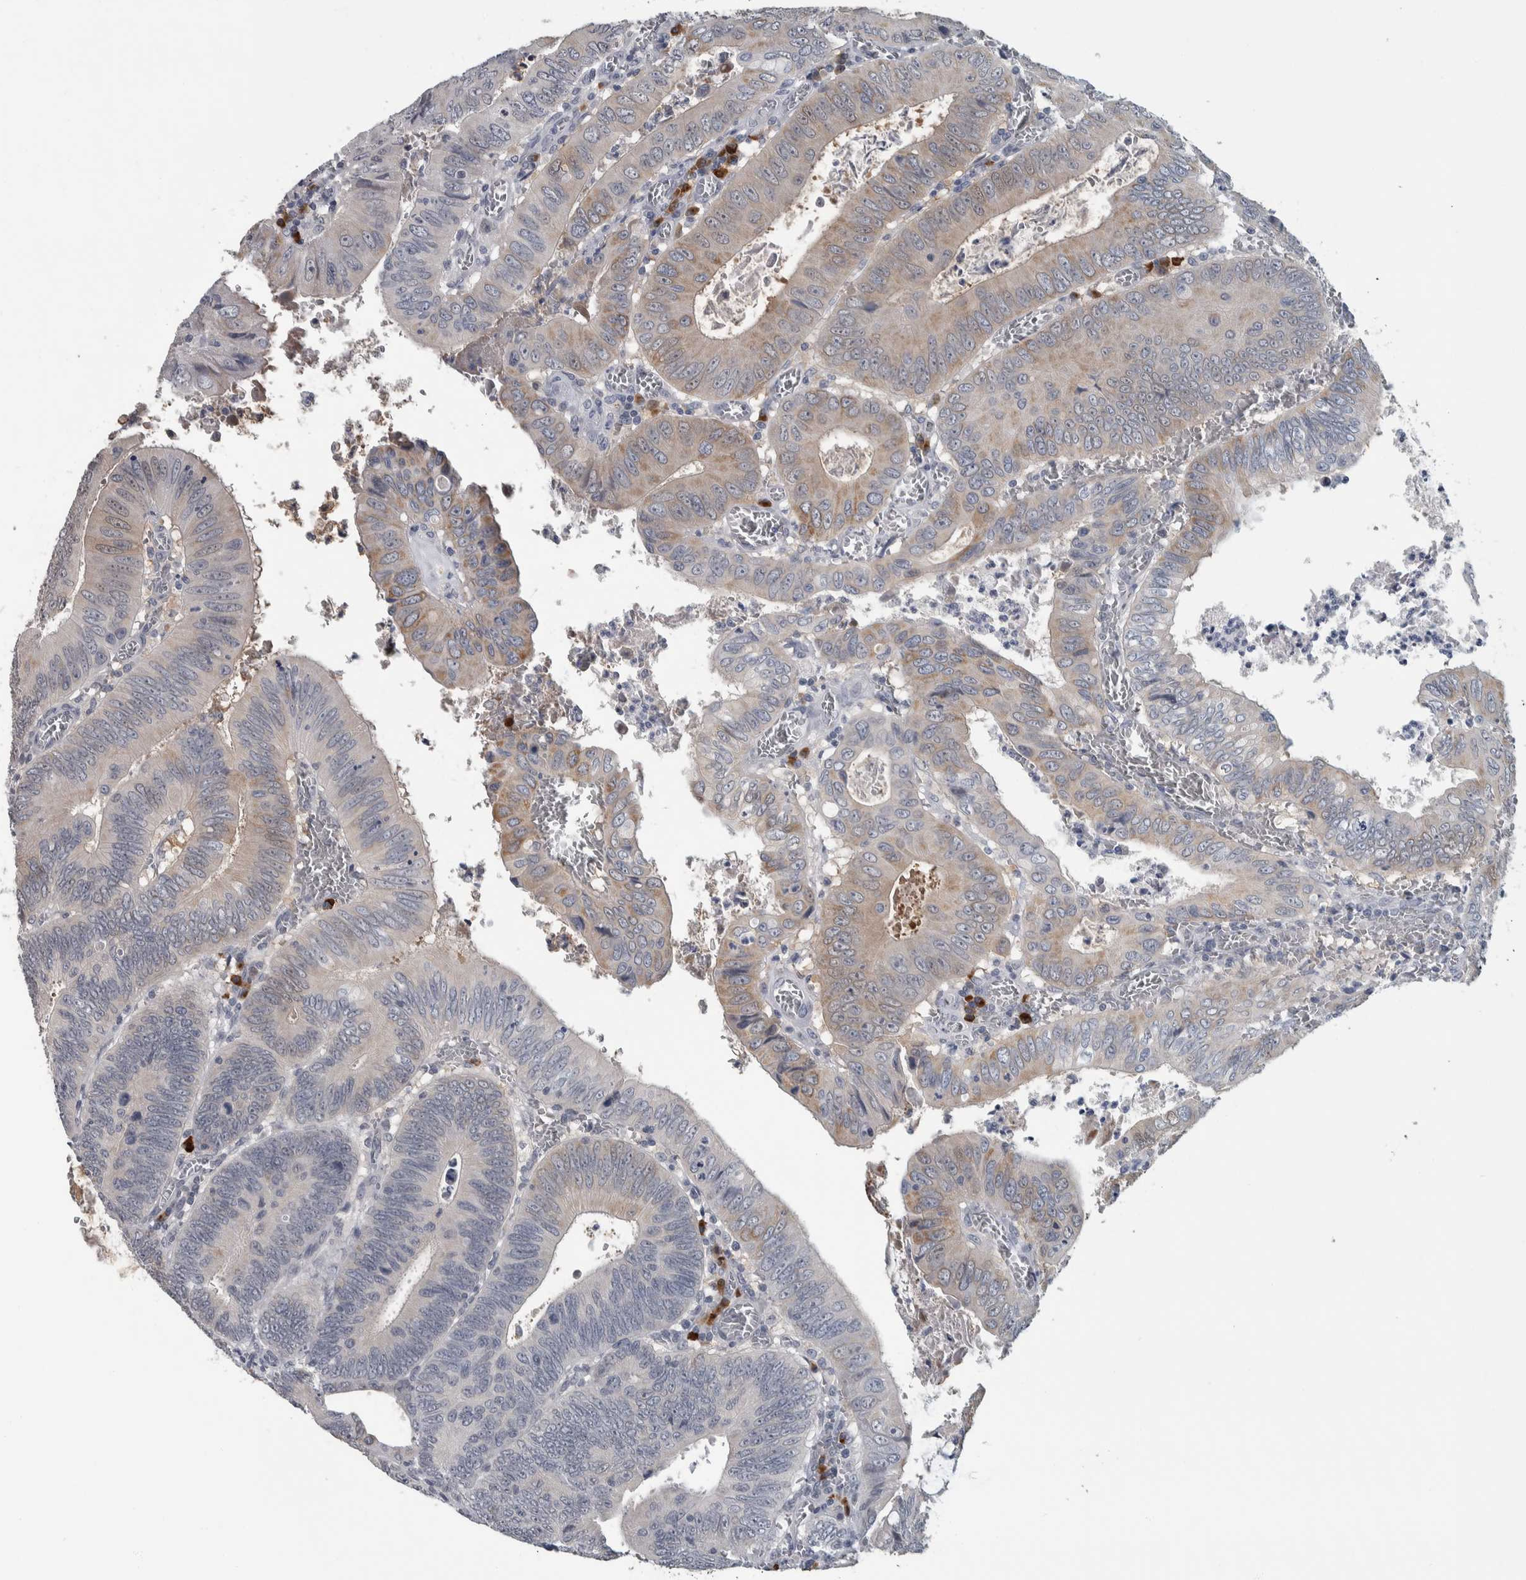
{"staining": {"intensity": "weak", "quantity": "25%-75%", "location": "cytoplasmic/membranous"}, "tissue": "colorectal cancer", "cell_type": "Tumor cells", "image_type": "cancer", "snomed": [{"axis": "morphology", "description": "Inflammation, NOS"}, {"axis": "morphology", "description": "Adenocarcinoma, NOS"}, {"axis": "topography", "description": "Colon"}], "caption": "A brown stain labels weak cytoplasmic/membranous expression of a protein in human colorectal cancer tumor cells.", "gene": "CAVIN4", "patient": {"sex": "male", "age": 72}}